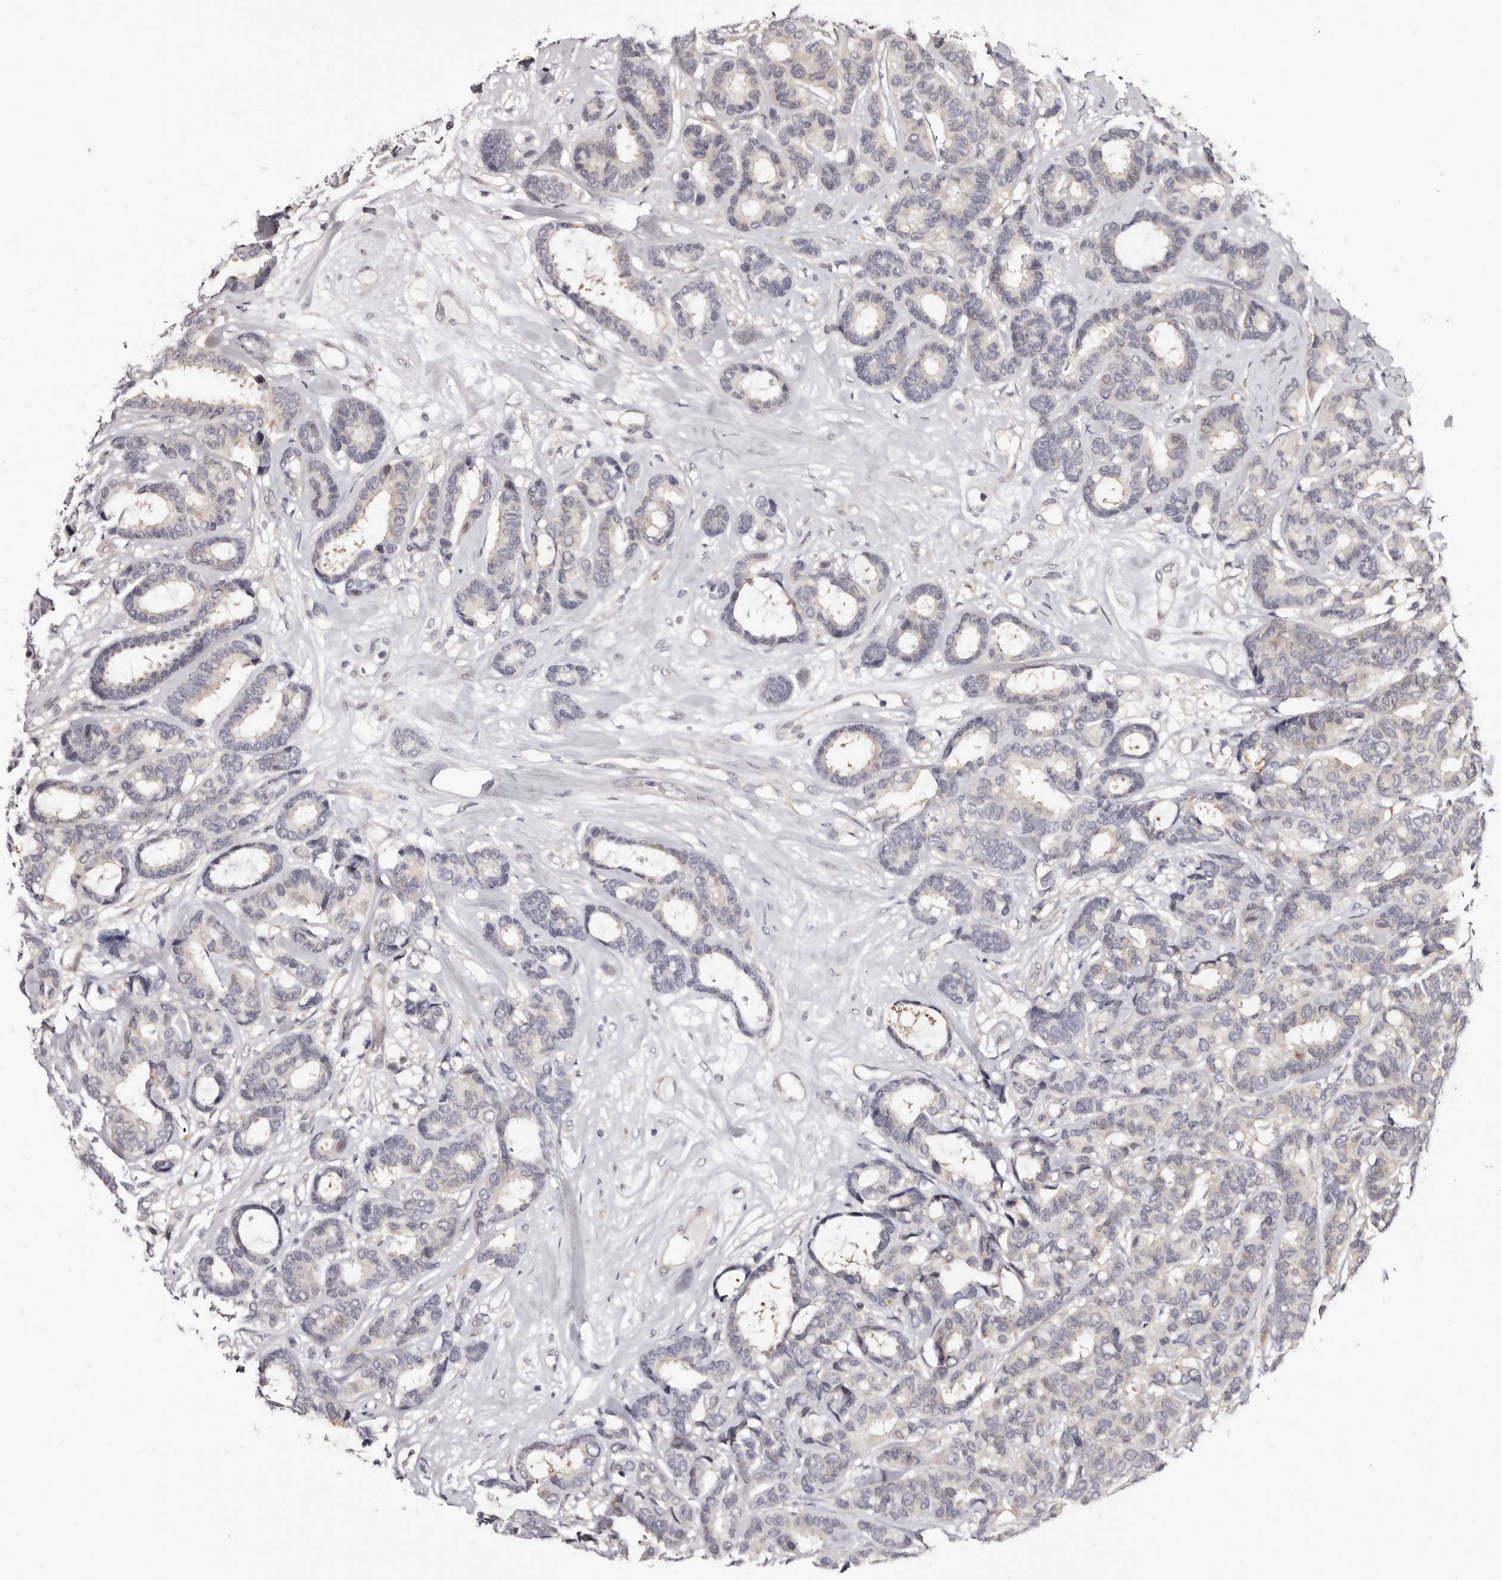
{"staining": {"intensity": "negative", "quantity": "none", "location": "none"}, "tissue": "breast cancer", "cell_type": "Tumor cells", "image_type": "cancer", "snomed": [{"axis": "morphology", "description": "Duct carcinoma"}, {"axis": "topography", "description": "Breast"}], "caption": "Human breast cancer stained for a protein using immunohistochemistry (IHC) shows no expression in tumor cells.", "gene": "PHF20L1", "patient": {"sex": "female", "age": 87}}